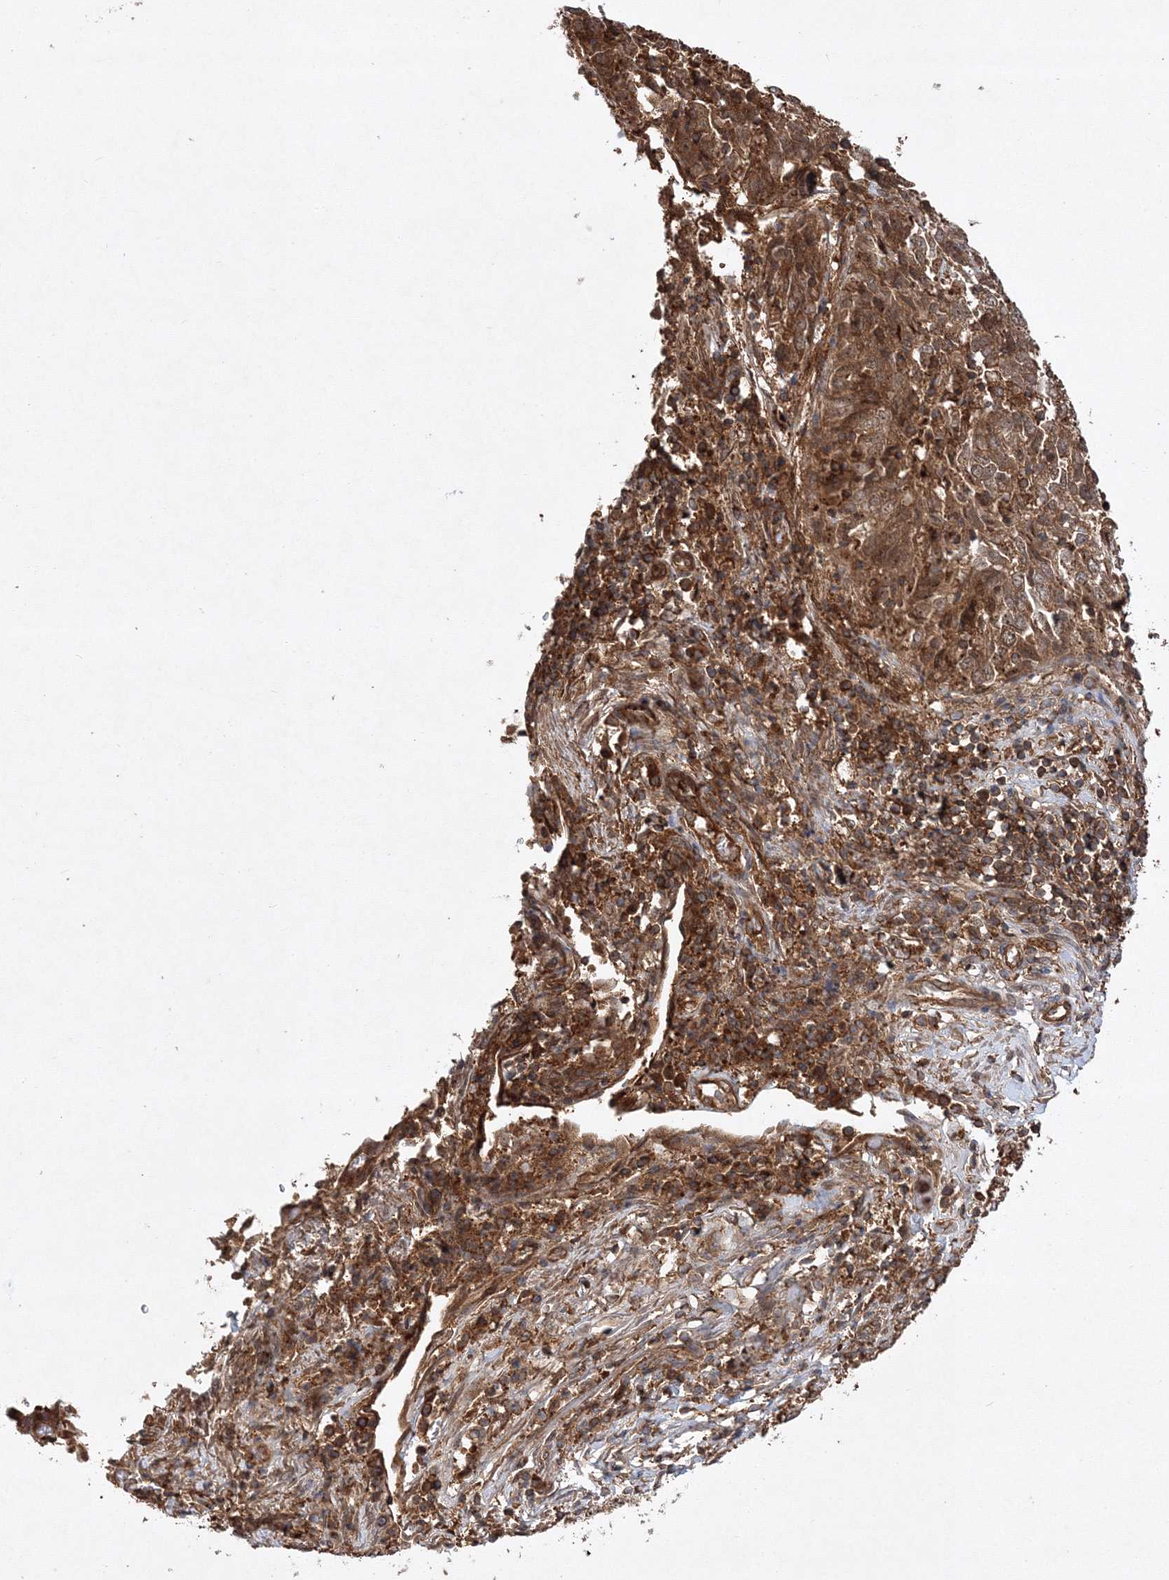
{"staining": {"intensity": "moderate", "quantity": ">75%", "location": "cytoplasmic/membranous"}, "tissue": "endometrial cancer", "cell_type": "Tumor cells", "image_type": "cancer", "snomed": [{"axis": "morphology", "description": "Adenocarcinoma, NOS"}, {"axis": "topography", "description": "Endometrium"}], "caption": "The micrograph shows staining of endometrial adenocarcinoma, revealing moderate cytoplasmic/membranous protein staining (brown color) within tumor cells.", "gene": "WDR37", "patient": {"sex": "female", "age": 80}}